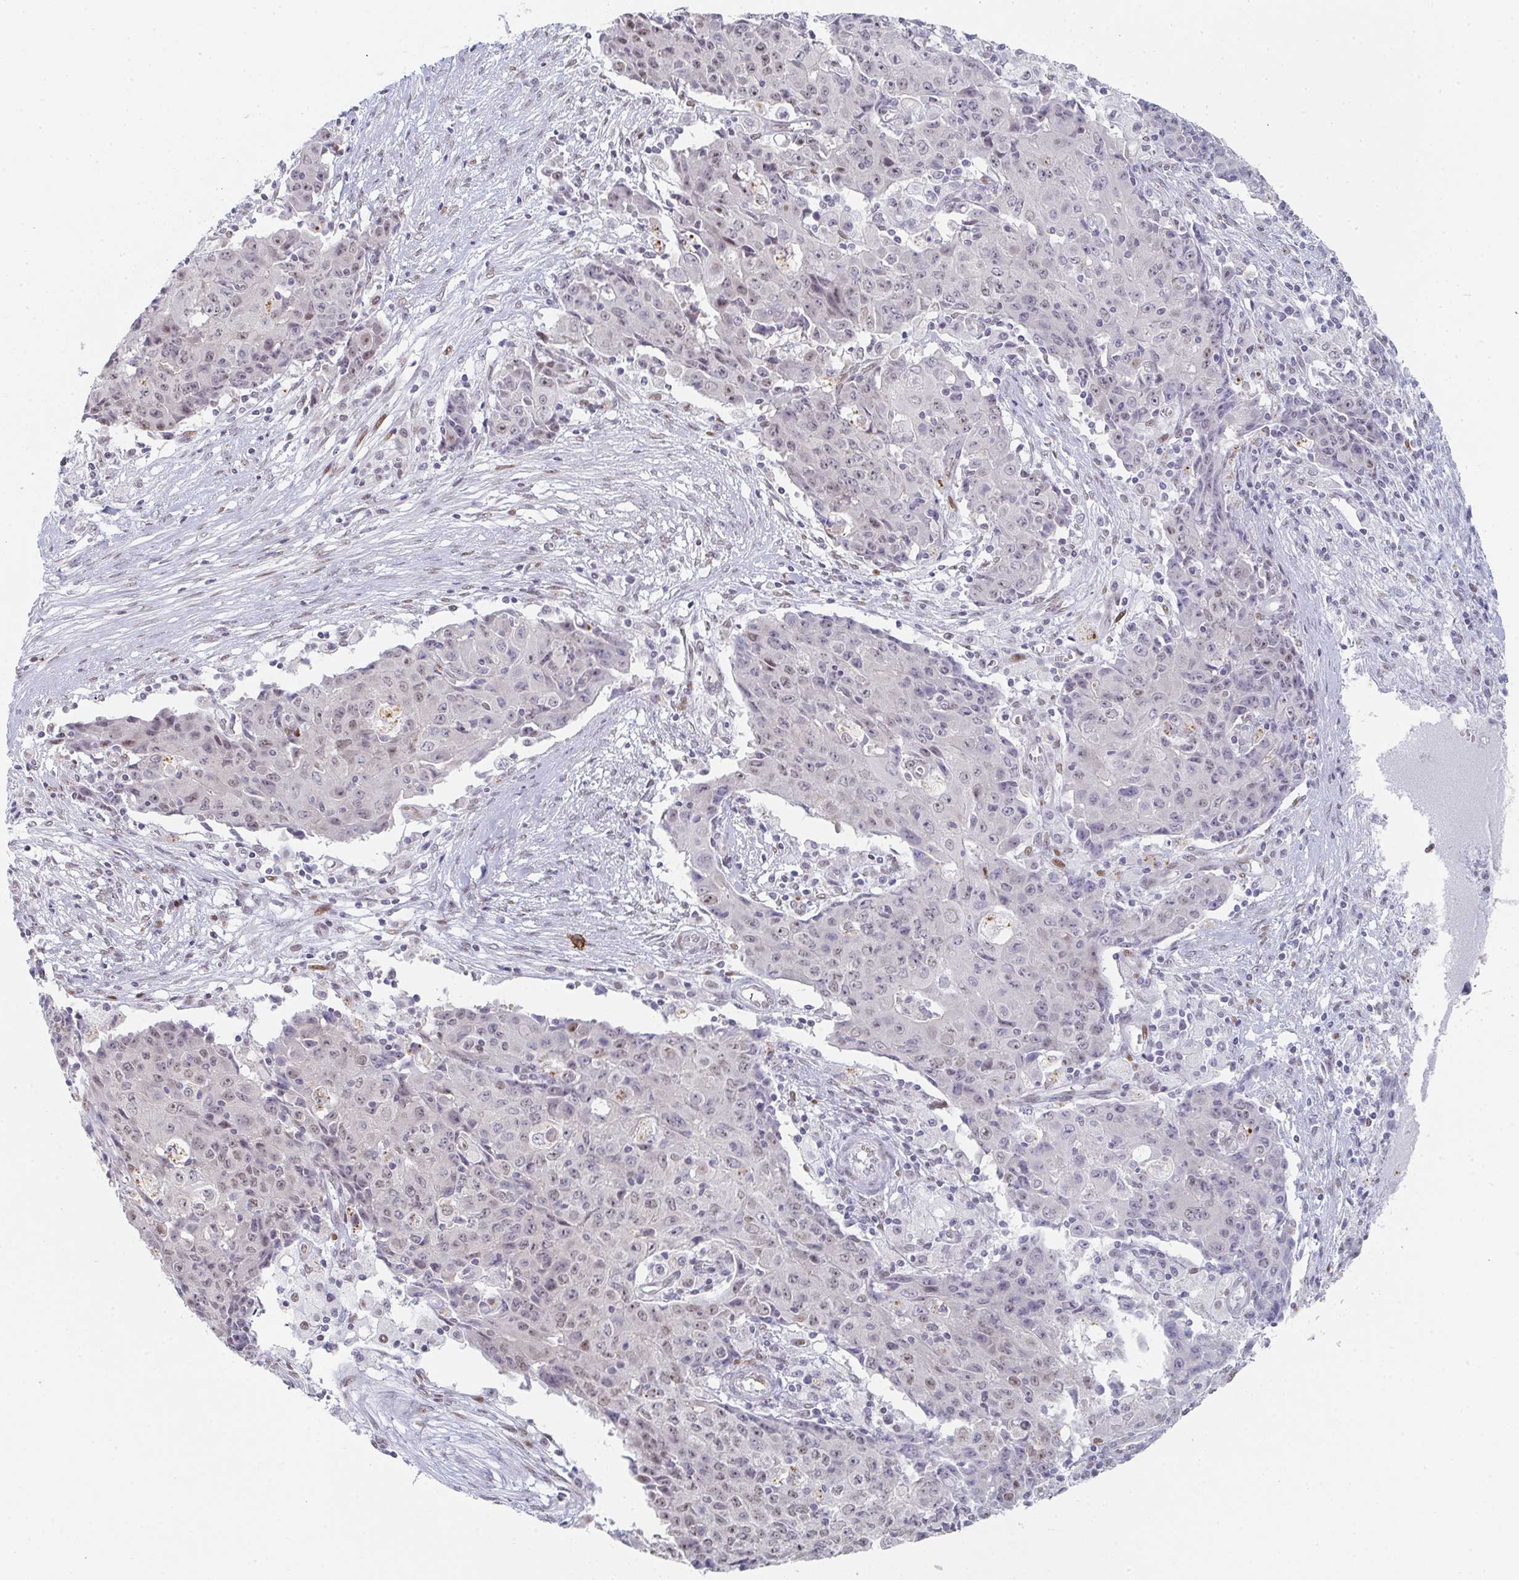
{"staining": {"intensity": "moderate", "quantity": ">75%", "location": "nuclear"}, "tissue": "ovarian cancer", "cell_type": "Tumor cells", "image_type": "cancer", "snomed": [{"axis": "morphology", "description": "Carcinoma, endometroid"}, {"axis": "topography", "description": "Ovary"}], "caption": "Immunohistochemistry (IHC) staining of endometroid carcinoma (ovarian), which reveals medium levels of moderate nuclear staining in about >75% of tumor cells indicating moderate nuclear protein positivity. The staining was performed using DAB (brown) for protein detection and nuclei were counterstained in hematoxylin (blue).", "gene": "POU2AF2", "patient": {"sex": "female", "age": 42}}